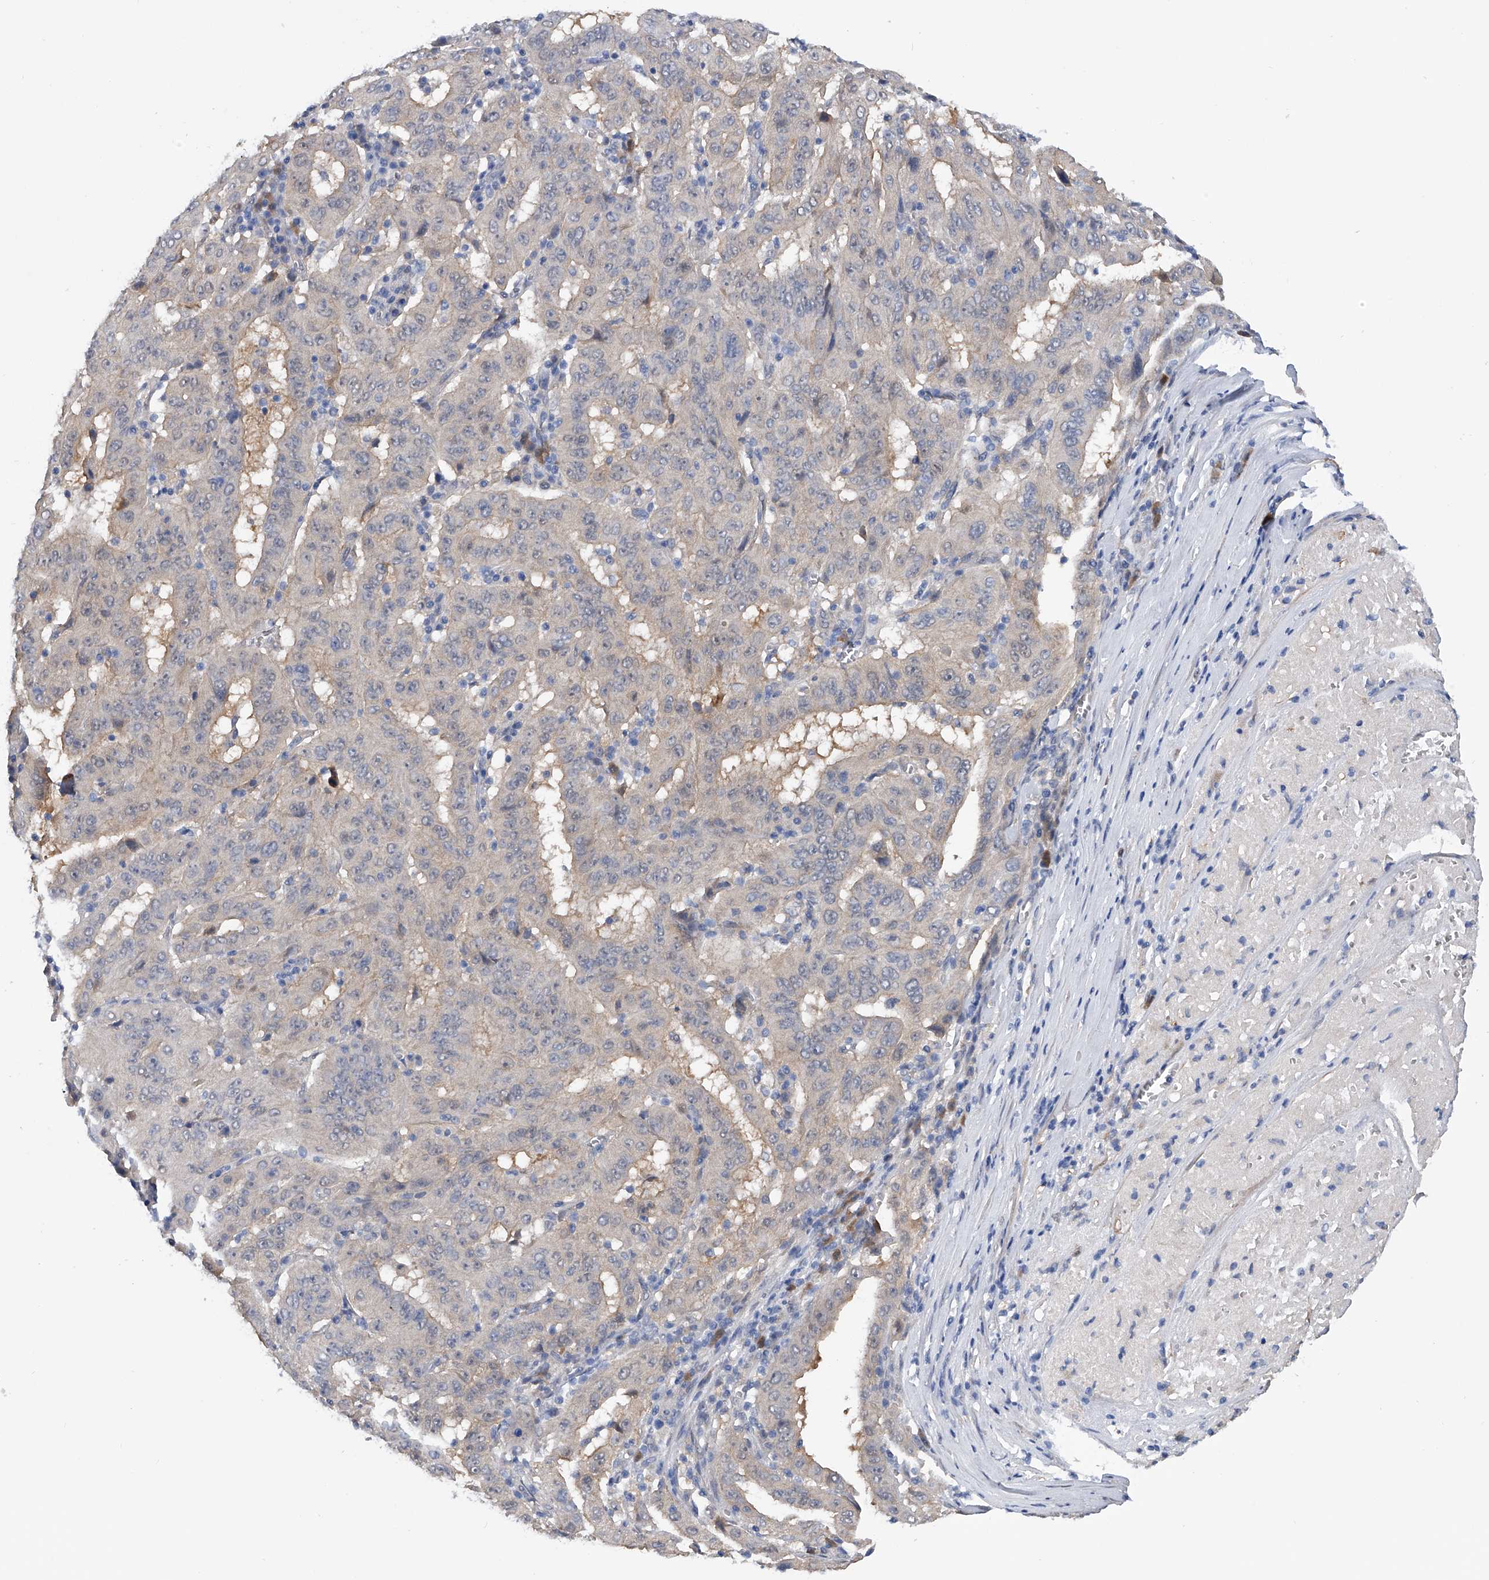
{"staining": {"intensity": "weak", "quantity": "<25%", "location": "cytoplasmic/membranous"}, "tissue": "pancreatic cancer", "cell_type": "Tumor cells", "image_type": "cancer", "snomed": [{"axis": "morphology", "description": "Adenocarcinoma, NOS"}, {"axis": "topography", "description": "Pancreas"}], "caption": "Protein analysis of pancreatic cancer exhibits no significant staining in tumor cells.", "gene": "PGM3", "patient": {"sex": "male", "age": 63}}